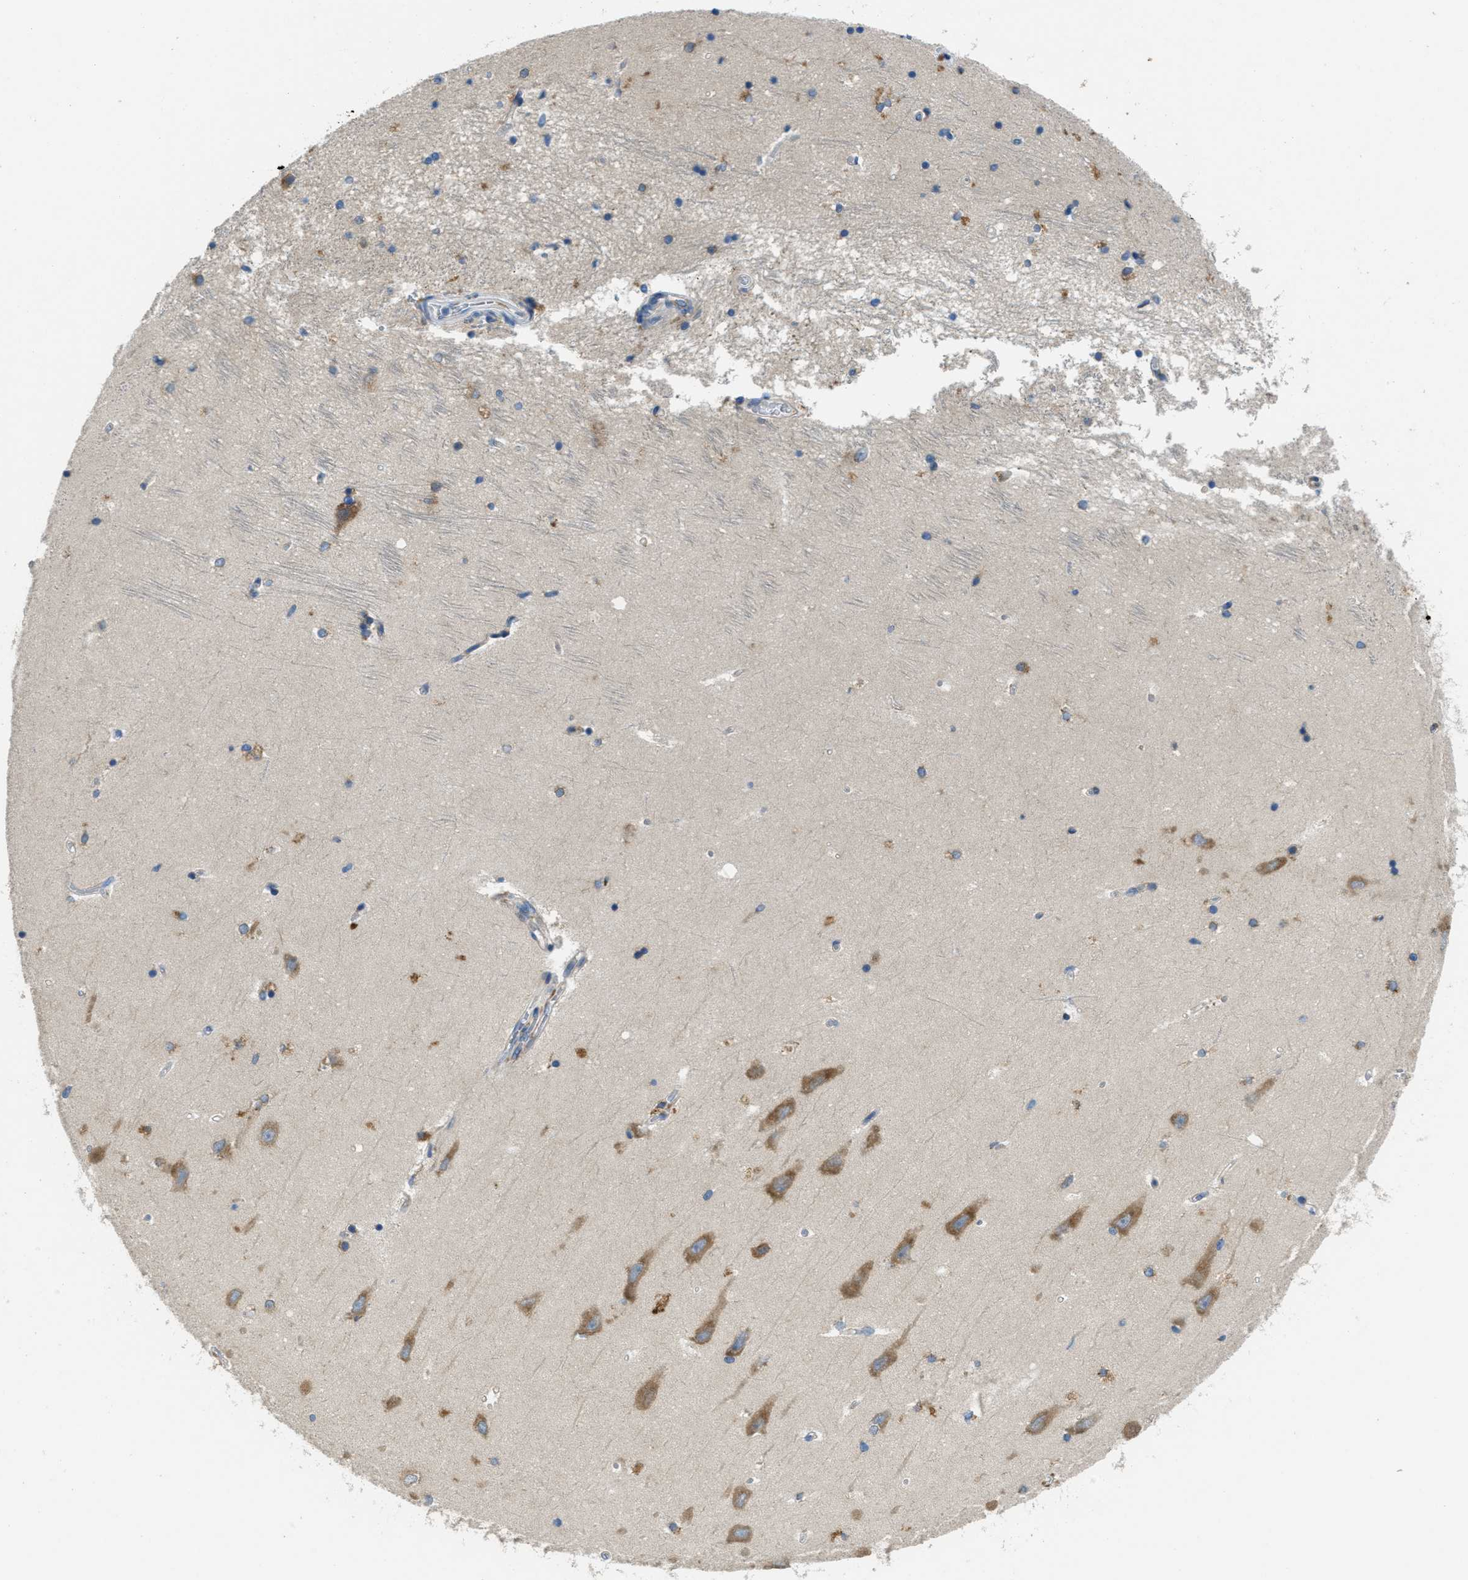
{"staining": {"intensity": "moderate", "quantity": "<25%", "location": "cytoplasmic/membranous"}, "tissue": "hippocampus", "cell_type": "Glial cells", "image_type": "normal", "snomed": [{"axis": "morphology", "description": "Normal tissue, NOS"}, {"axis": "topography", "description": "Hippocampus"}], "caption": "The micrograph demonstrates staining of benign hippocampus, revealing moderate cytoplasmic/membranous protein positivity (brown color) within glial cells. The staining is performed using DAB (3,3'-diaminobenzidine) brown chromogen to label protein expression. The nuclei are counter-stained blue using hematoxylin.", "gene": "SSR1", "patient": {"sex": "male", "age": 45}}